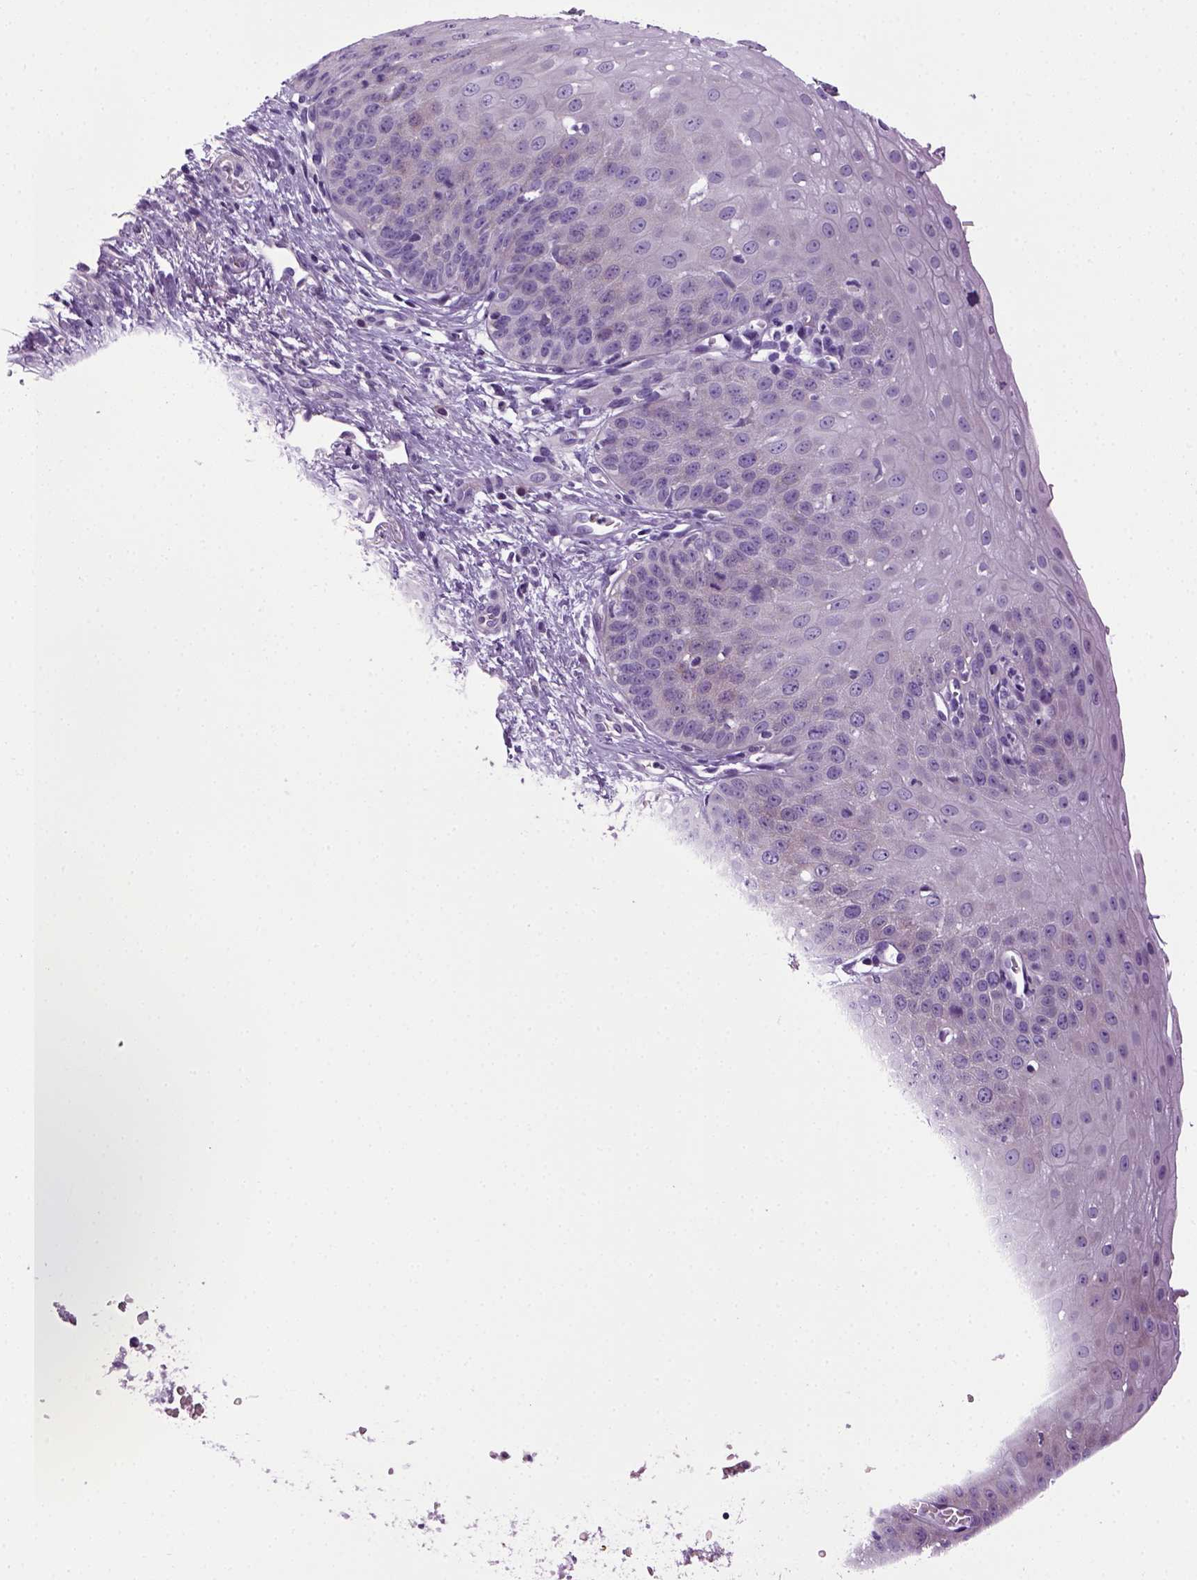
{"staining": {"intensity": "negative", "quantity": "none", "location": "none"}, "tissue": "esophagus", "cell_type": "Squamous epithelial cells", "image_type": "normal", "snomed": [{"axis": "morphology", "description": "Normal tissue, NOS"}, {"axis": "topography", "description": "Esophagus"}], "caption": "Squamous epithelial cells show no significant staining in normal esophagus. The staining is performed using DAB (3,3'-diaminobenzidine) brown chromogen with nuclei counter-stained in using hematoxylin.", "gene": "HMCN2", "patient": {"sex": "male", "age": 71}}